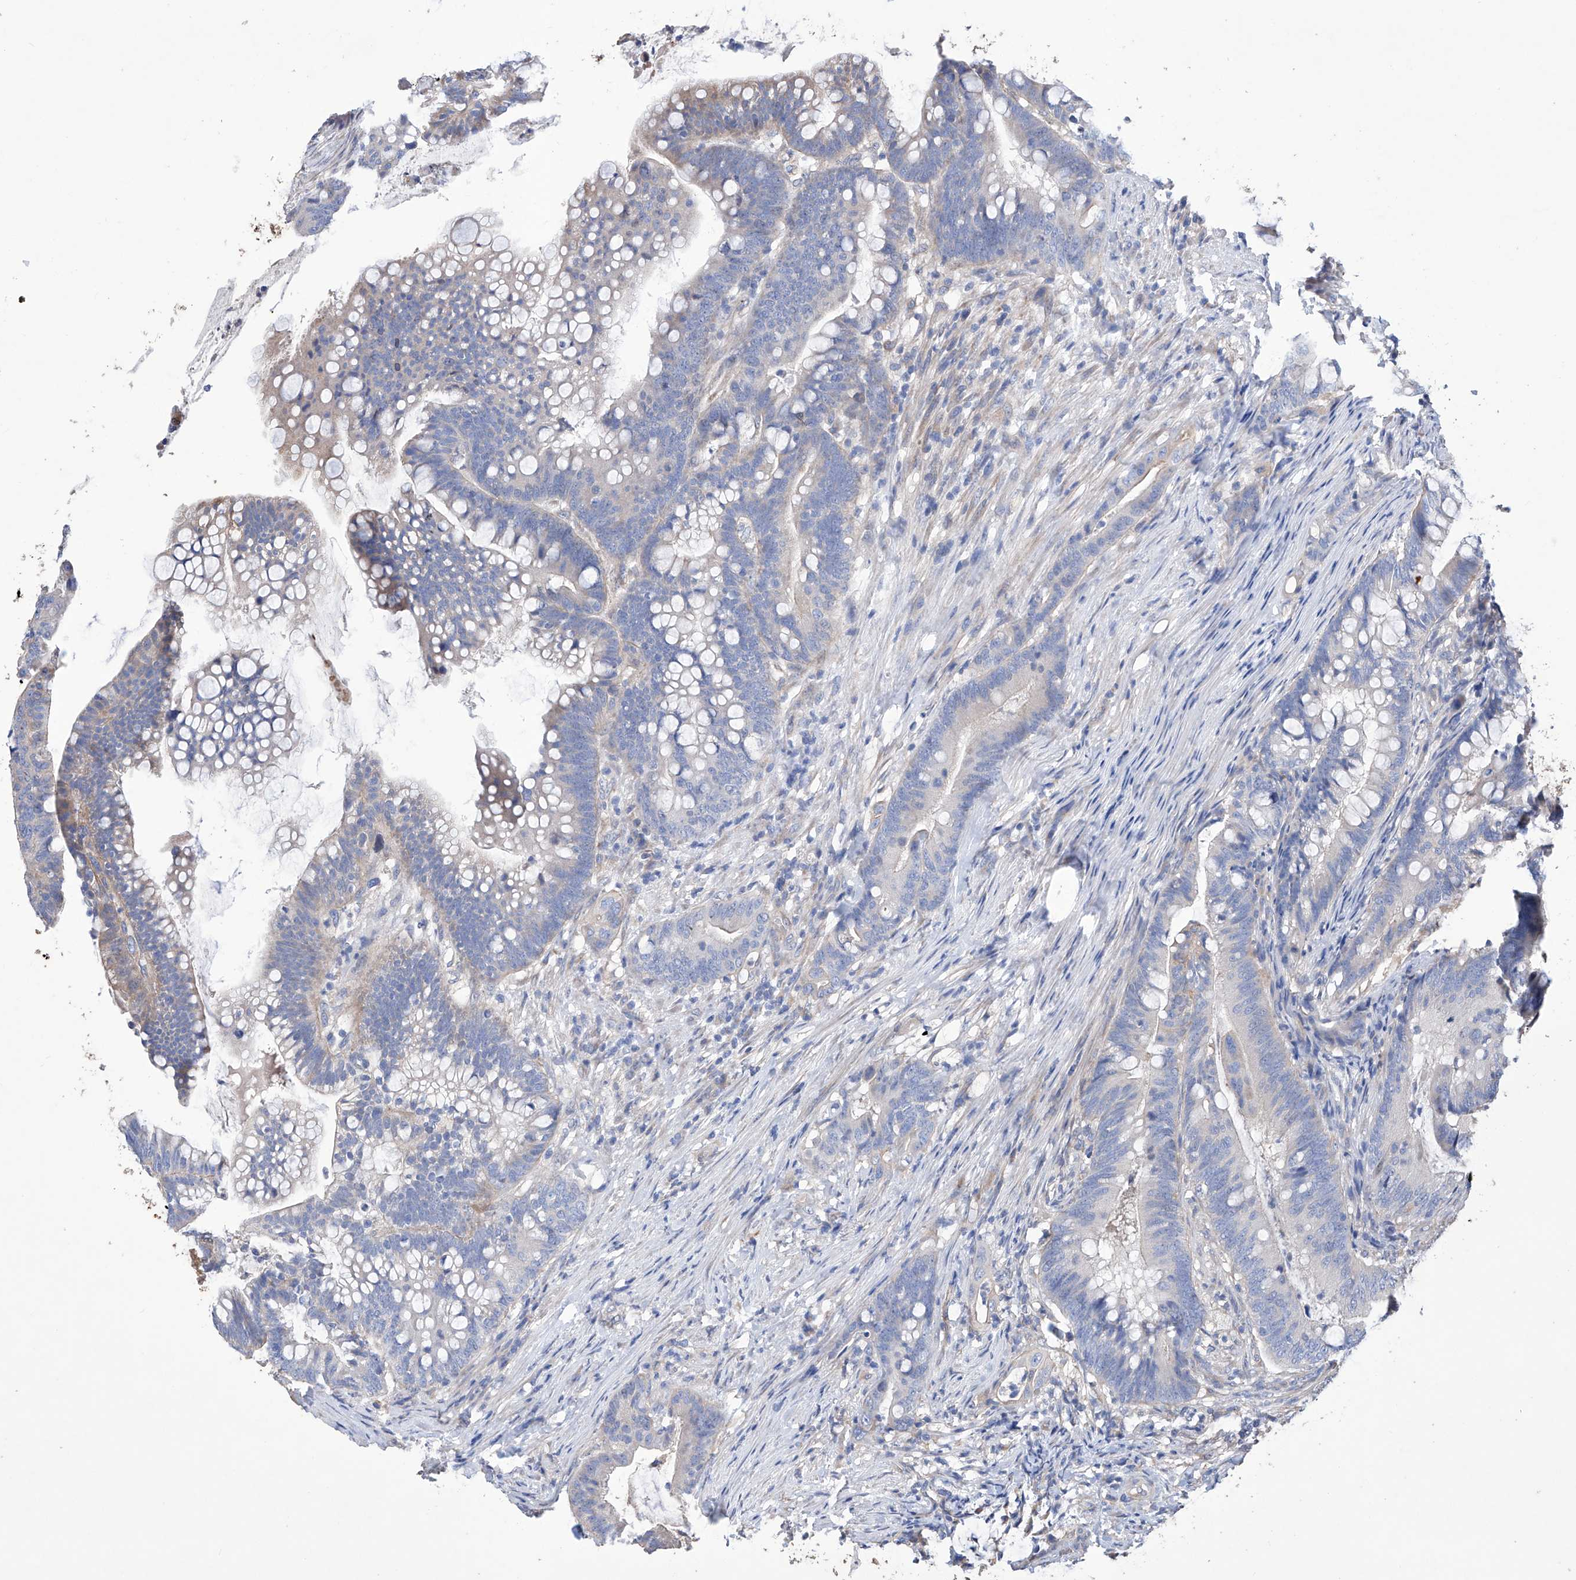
{"staining": {"intensity": "negative", "quantity": "none", "location": "none"}, "tissue": "colorectal cancer", "cell_type": "Tumor cells", "image_type": "cancer", "snomed": [{"axis": "morphology", "description": "Adenocarcinoma, NOS"}, {"axis": "topography", "description": "Colon"}], "caption": "High magnification brightfield microscopy of colorectal cancer (adenocarcinoma) stained with DAB (brown) and counterstained with hematoxylin (blue): tumor cells show no significant expression.", "gene": "AFG1L", "patient": {"sex": "female", "age": 66}}